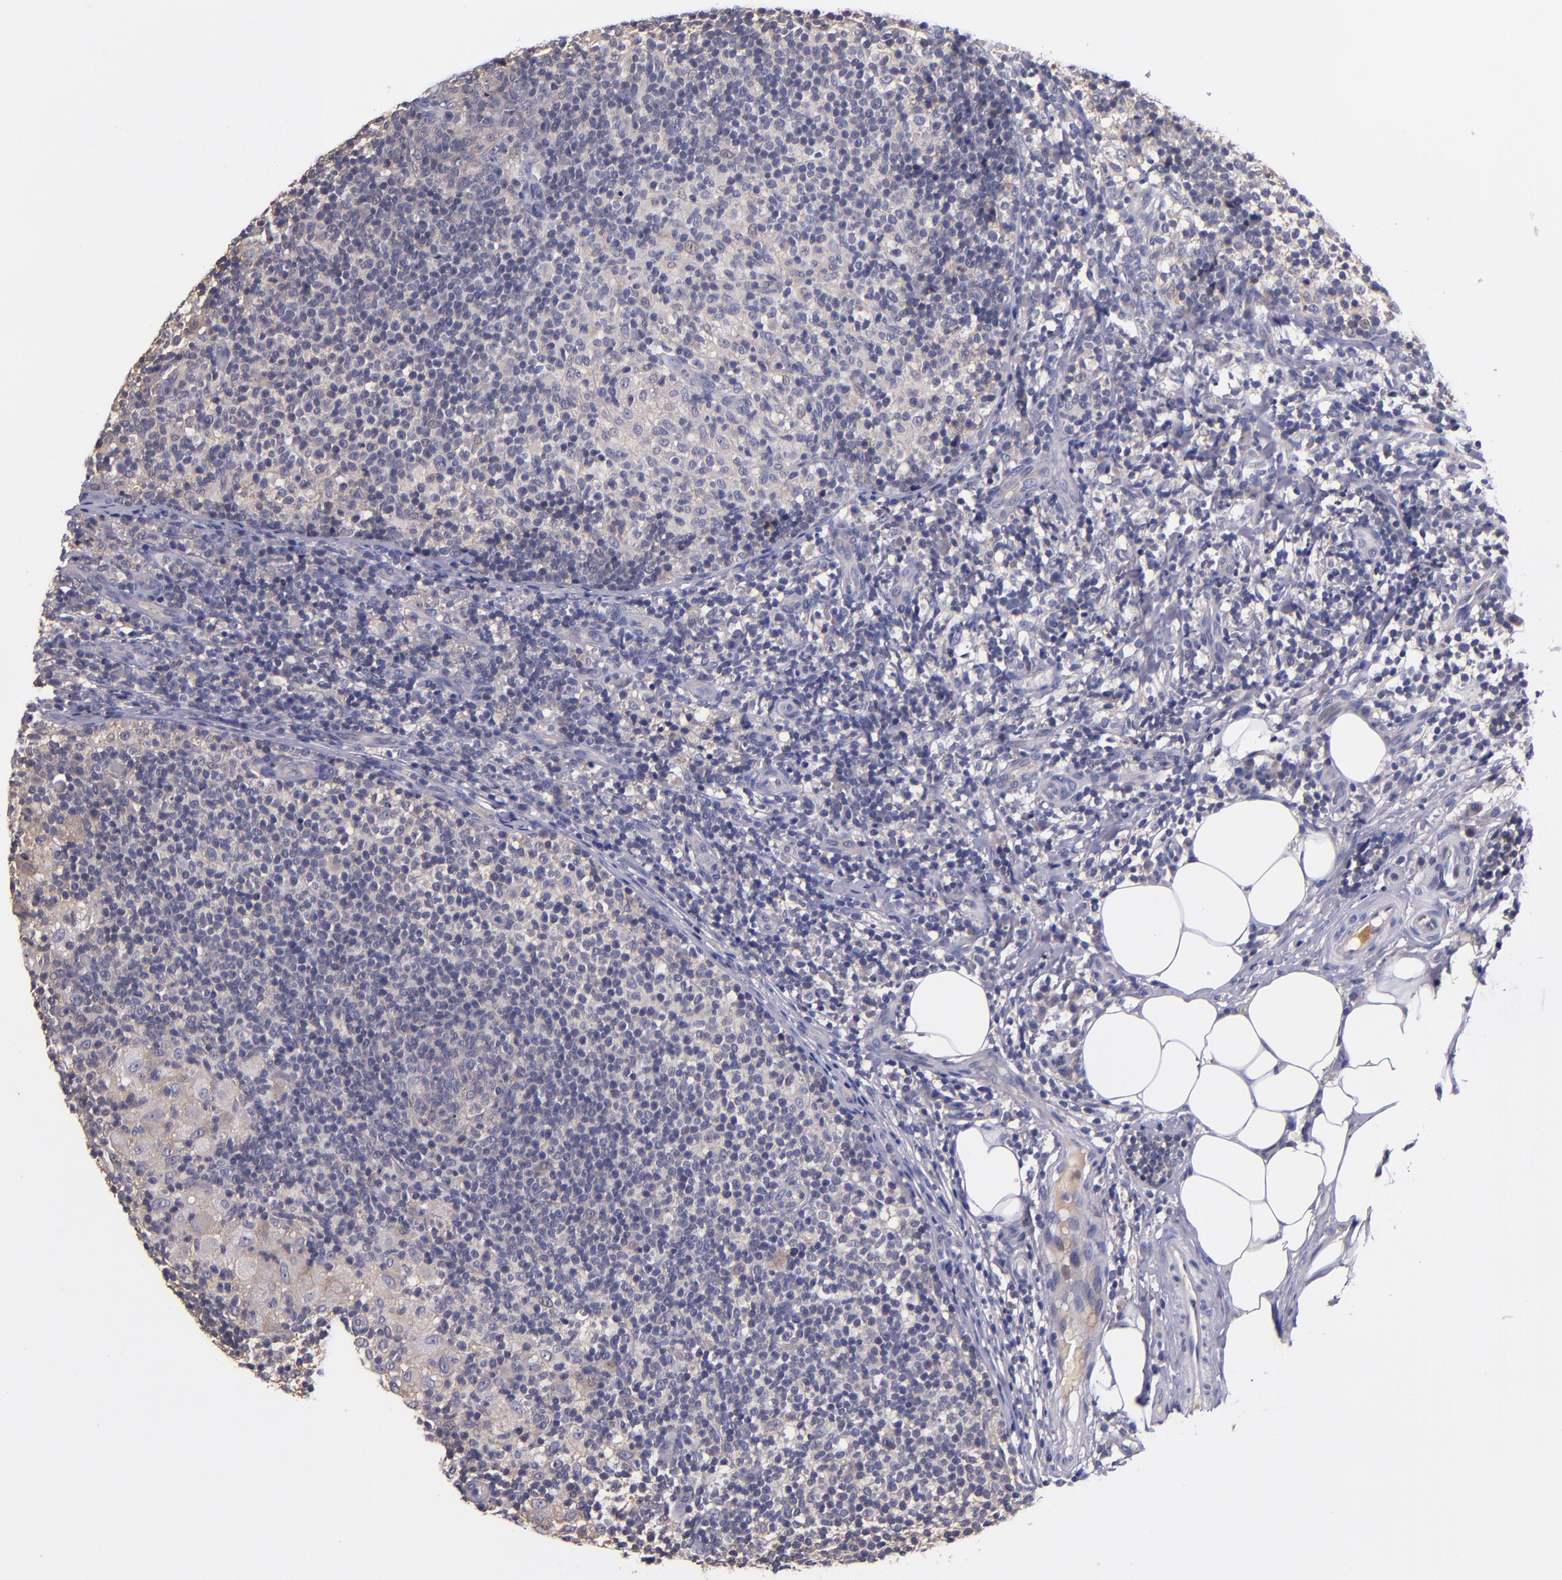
{"staining": {"intensity": "negative", "quantity": "none", "location": "none"}, "tissue": "lymph node", "cell_type": "Germinal center cells", "image_type": "normal", "snomed": [{"axis": "morphology", "description": "Normal tissue, NOS"}, {"axis": "morphology", "description": "Inflammation, NOS"}, {"axis": "topography", "description": "Lymph node"}], "caption": "IHC of benign human lymph node shows no positivity in germinal center cells.", "gene": "RBP4", "patient": {"sex": "male", "age": 46}}